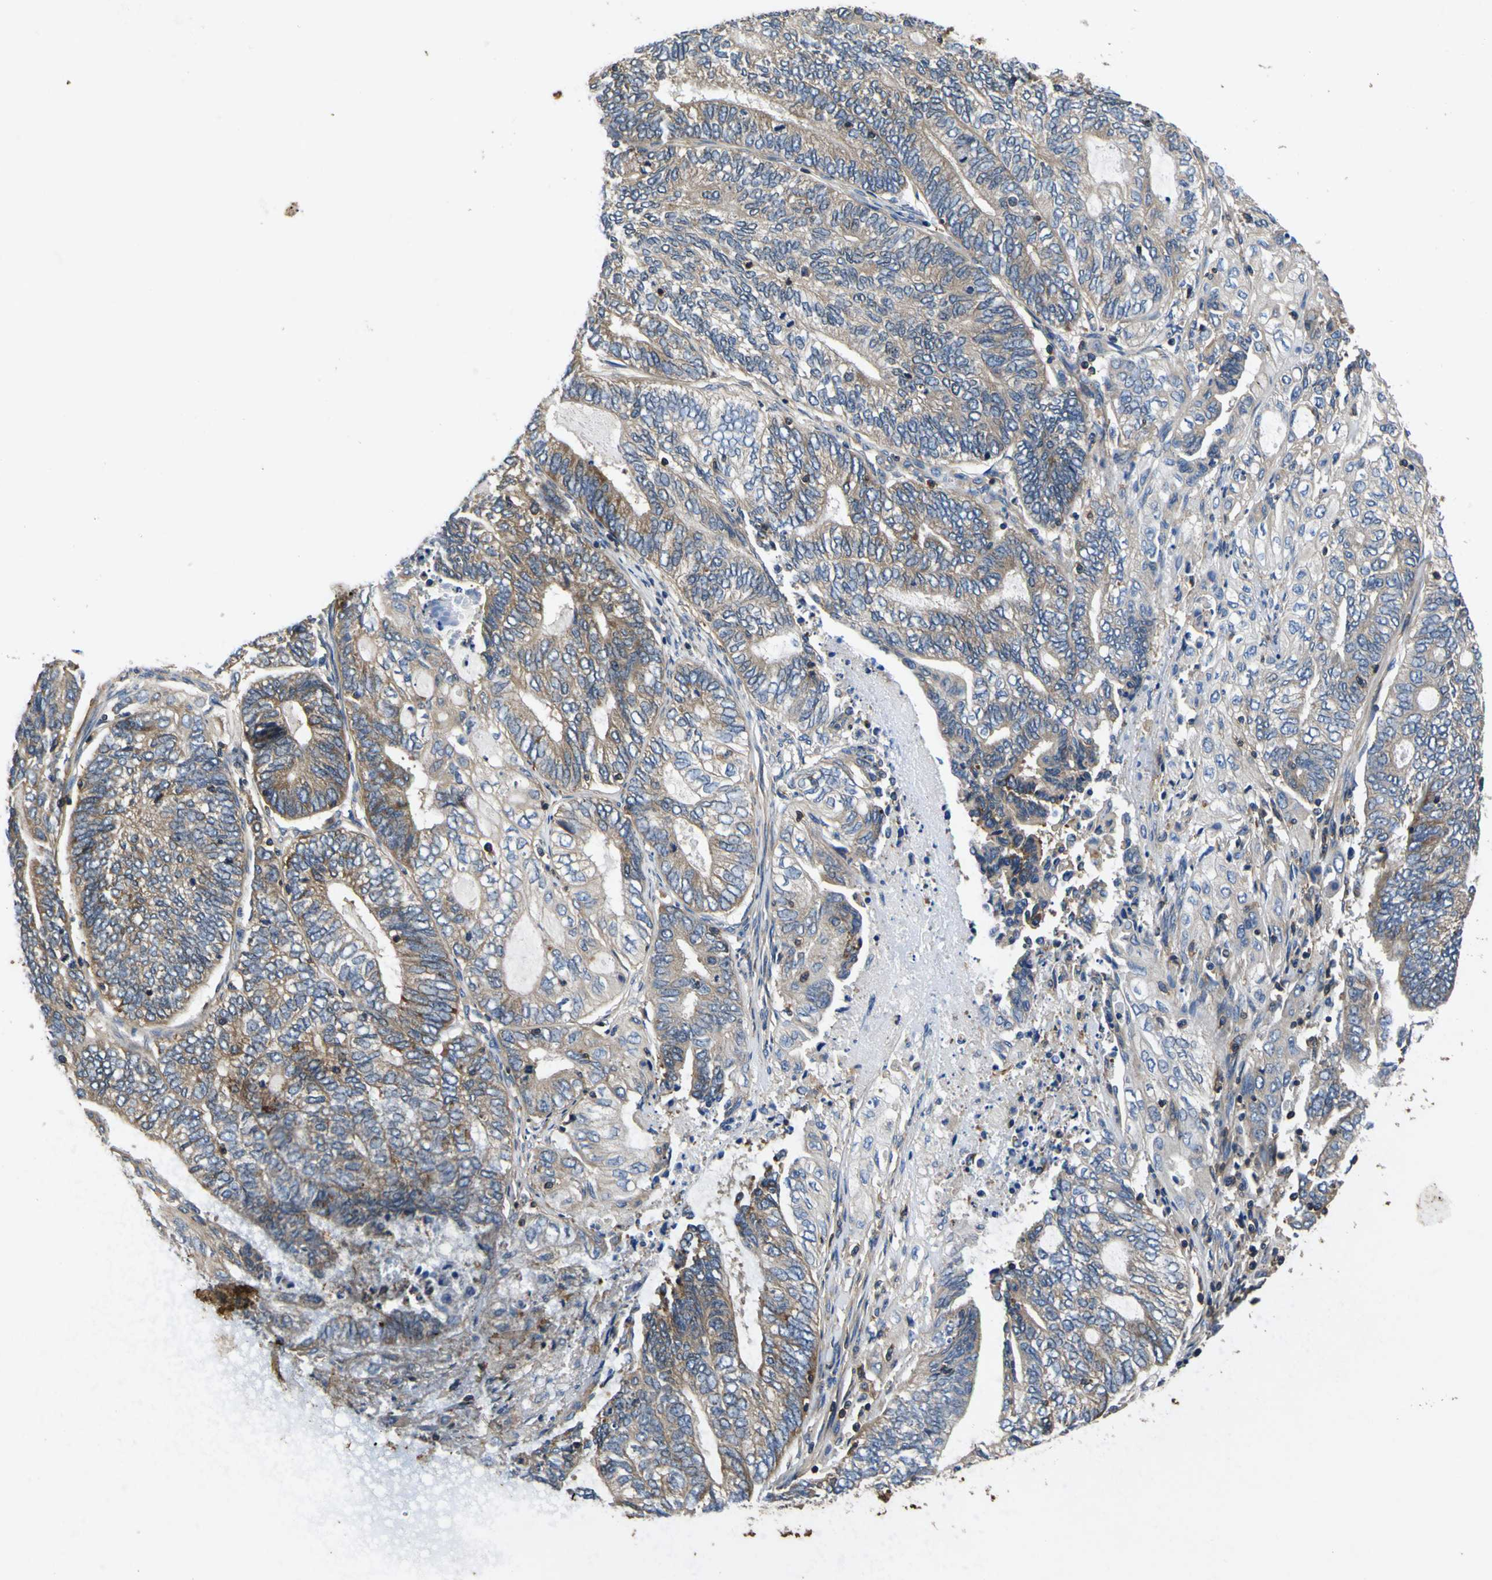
{"staining": {"intensity": "moderate", "quantity": ">75%", "location": "cytoplasmic/membranous"}, "tissue": "endometrial cancer", "cell_type": "Tumor cells", "image_type": "cancer", "snomed": [{"axis": "morphology", "description": "Adenocarcinoma, NOS"}, {"axis": "topography", "description": "Uterus"}, {"axis": "topography", "description": "Endometrium"}], "caption": "A brown stain shows moderate cytoplasmic/membranous expression of a protein in adenocarcinoma (endometrial) tumor cells.", "gene": "CNR2", "patient": {"sex": "female", "age": 70}}